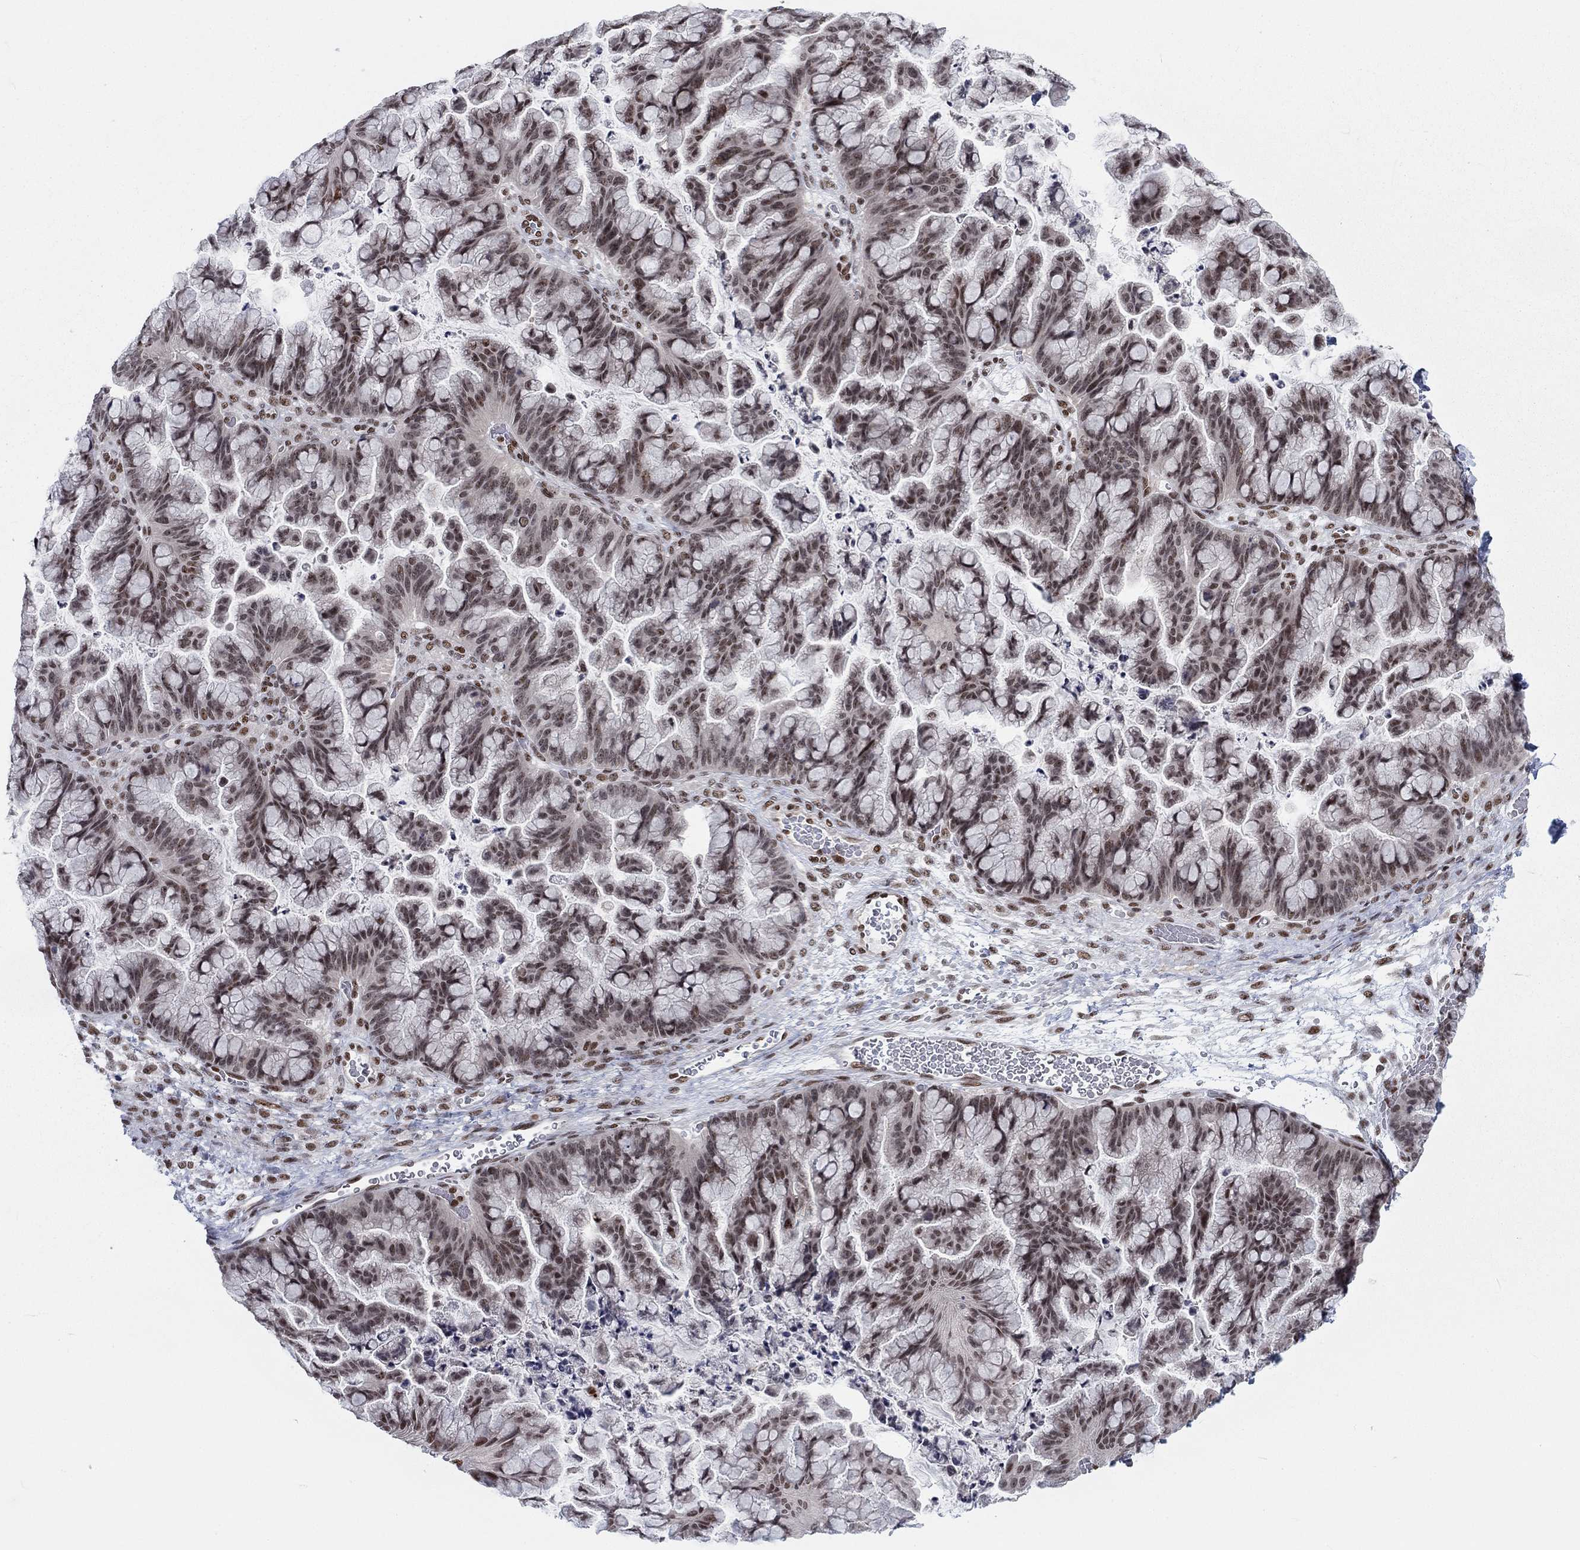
{"staining": {"intensity": "moderate", "quantity": ">75%", "location": "nuclear"}, "tissue": "ovarian cancer", "cell_type": "Tumor cells", "image_type": "cancer", "snomed": [{"axis": "morphology", "description": "Cystadenocarcinoma, mucinous, NOS"}, {"axis": "topography", "description": "Ovary"}], "caption": "This is a histology image of immunohistochemistry (IHC) staining of ovarian cancer, which shows moderate positivity in the nuclear of tumor cells.", "gene": "FYTTD1", "patient": {"sex": "female", "age": 67}}